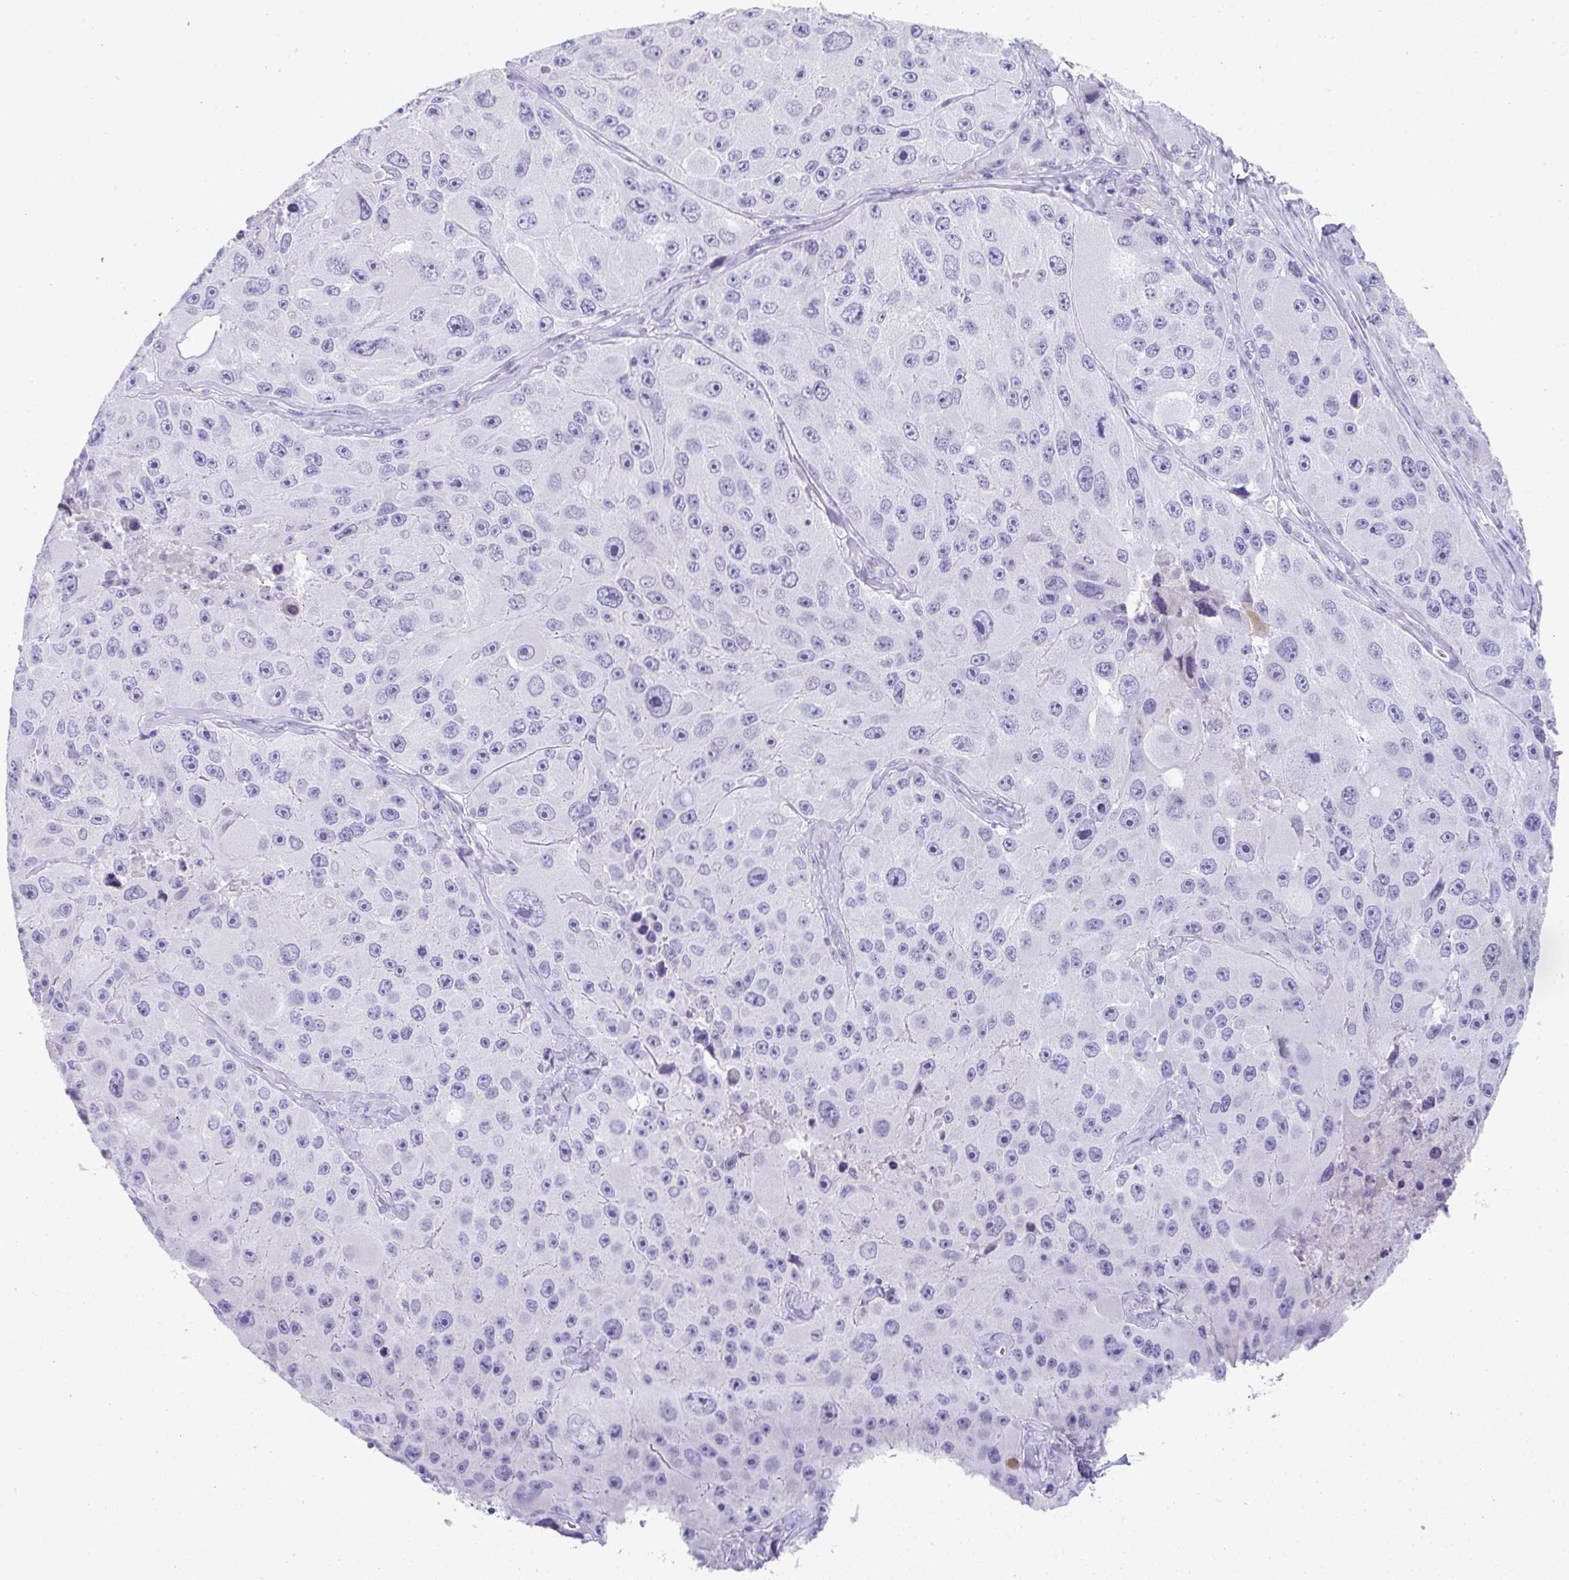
{"staining": {"intensity": "negative", "quantity": "none", "location": "none"}, "tissue": "melanoma", "cell_type": "Tumor cells", "image_type": "cancer", "snomed": [{"axis": "morphology", "description": "Malignant melanoma, Metastatic site"}, {"axis": "topography", "description": "Lymph node"}], "caption": "This is an immunohistochemistry histopathology image of human malignant melanoma (metastatic site). There is no staining in tumor cells.", "gene": "TTC30B", "patient": {"sex": "male", "age": 62}}